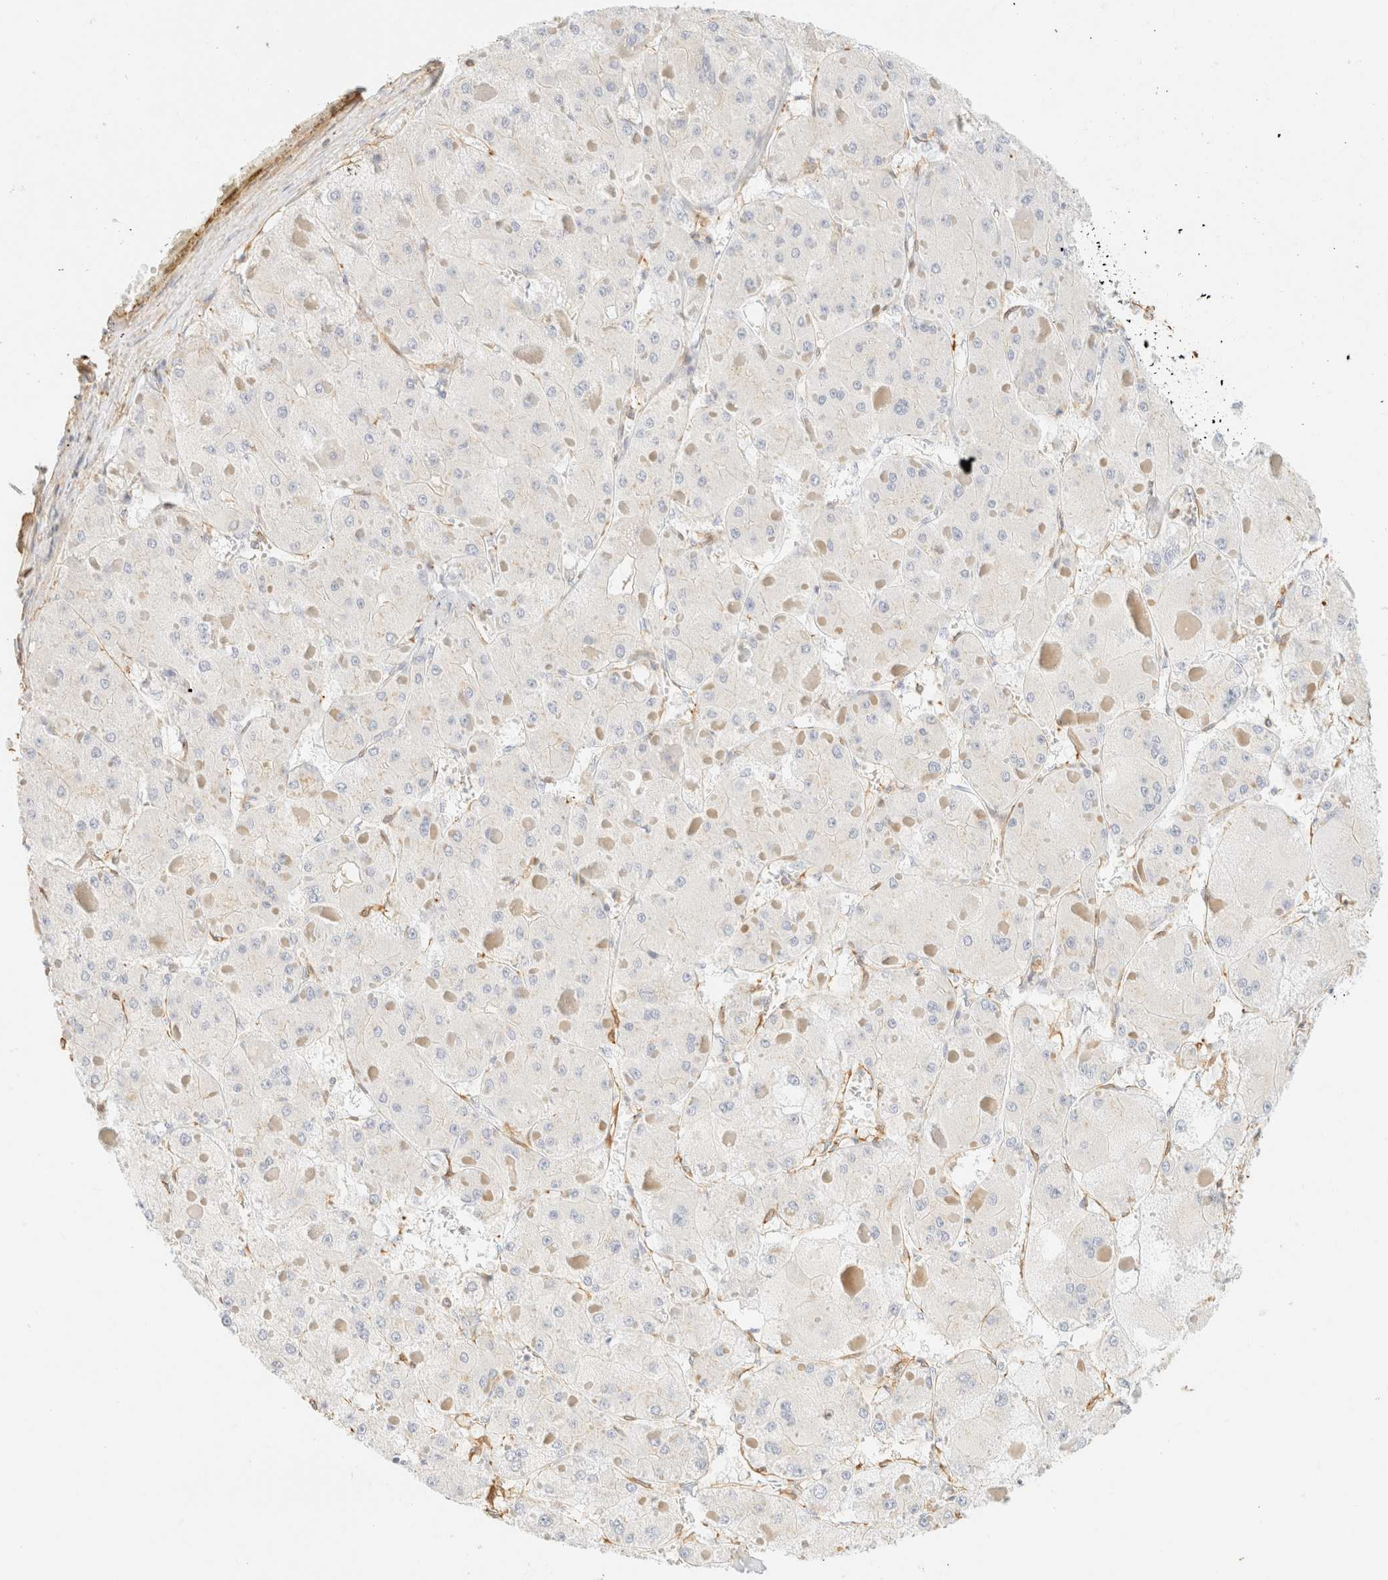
{"staining": {"intensity": "negative", "quantity": "none", "location": "none"}, "tissue": "liver cancer", "cell_type": "Tumor cells", "image_type": "cancer", "snomed": [{"axis": "morphology", "description": "Carcinoma, Hepatocellular, NOS"}, {"axis": "topography", "description": "Liver"}], "caption": "Protein analysis of hepatocellular carcinoma (liver) displays no significant expression in tumor cells. (Immunohistochemistry, brightfield microscopy, high magnification).", "gene": "OTOP2", "patient": {"sex": "female", "age": 73}}